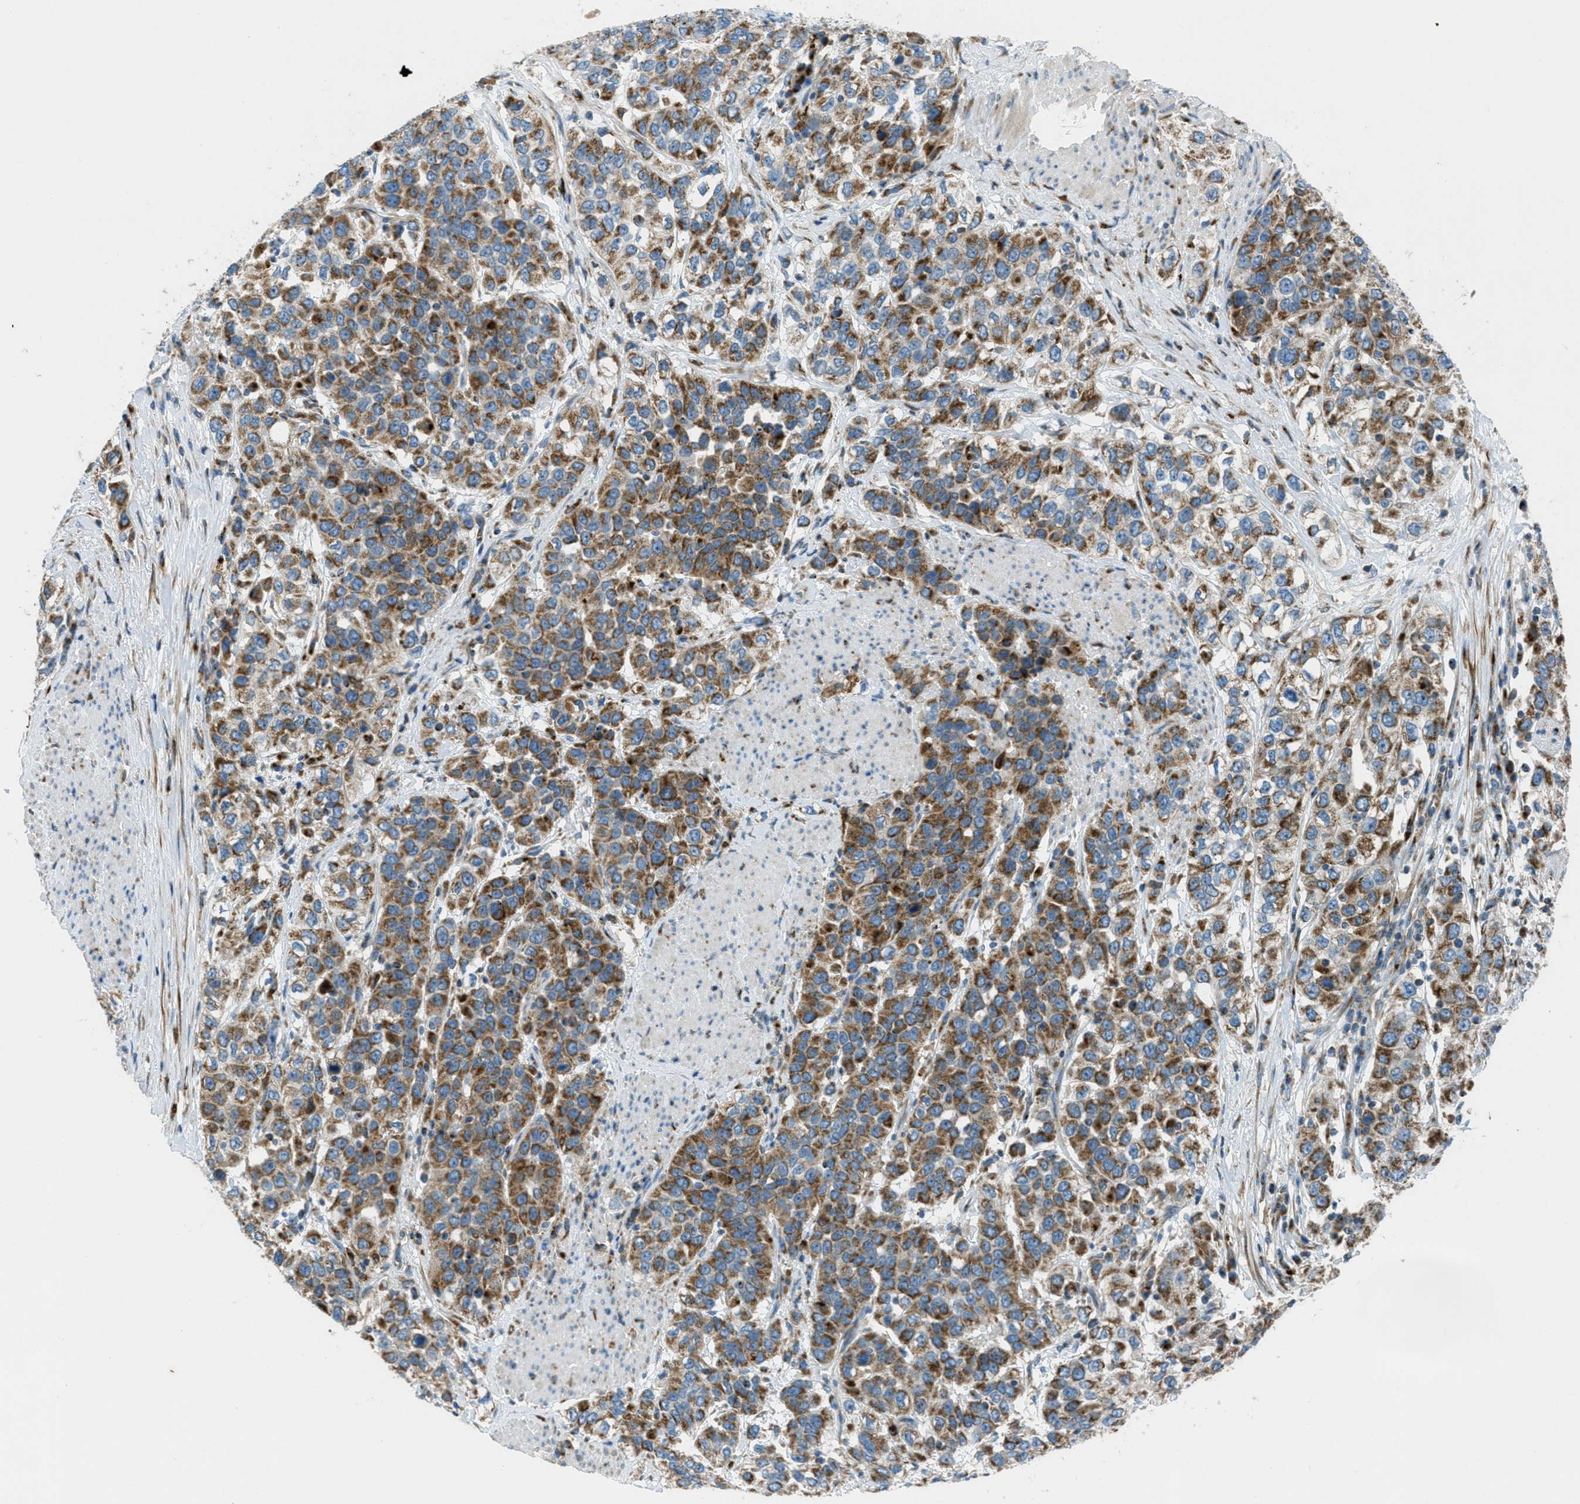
{"staining": {"intensity": "moderate", "quantity": ">75%", "location": "cytoplasmic/membranous"}, "tissue": "urothelial cancer", "cell_type": "Tumor cells", "image_type": "cancer", "snomed": [{"axis": "morphology", "description": "Urothelial carcinoma, High grade"}, {"axis": "topography", "description": "Urinary bladder"}], "caption": "The immunohistochemical stain highlights moderate cytoplasmic/membranous staining in tumor cells of urothelial cancer tissue.", "gene": "BCKDK", "patient": {"sex": "female", "age": 80}}